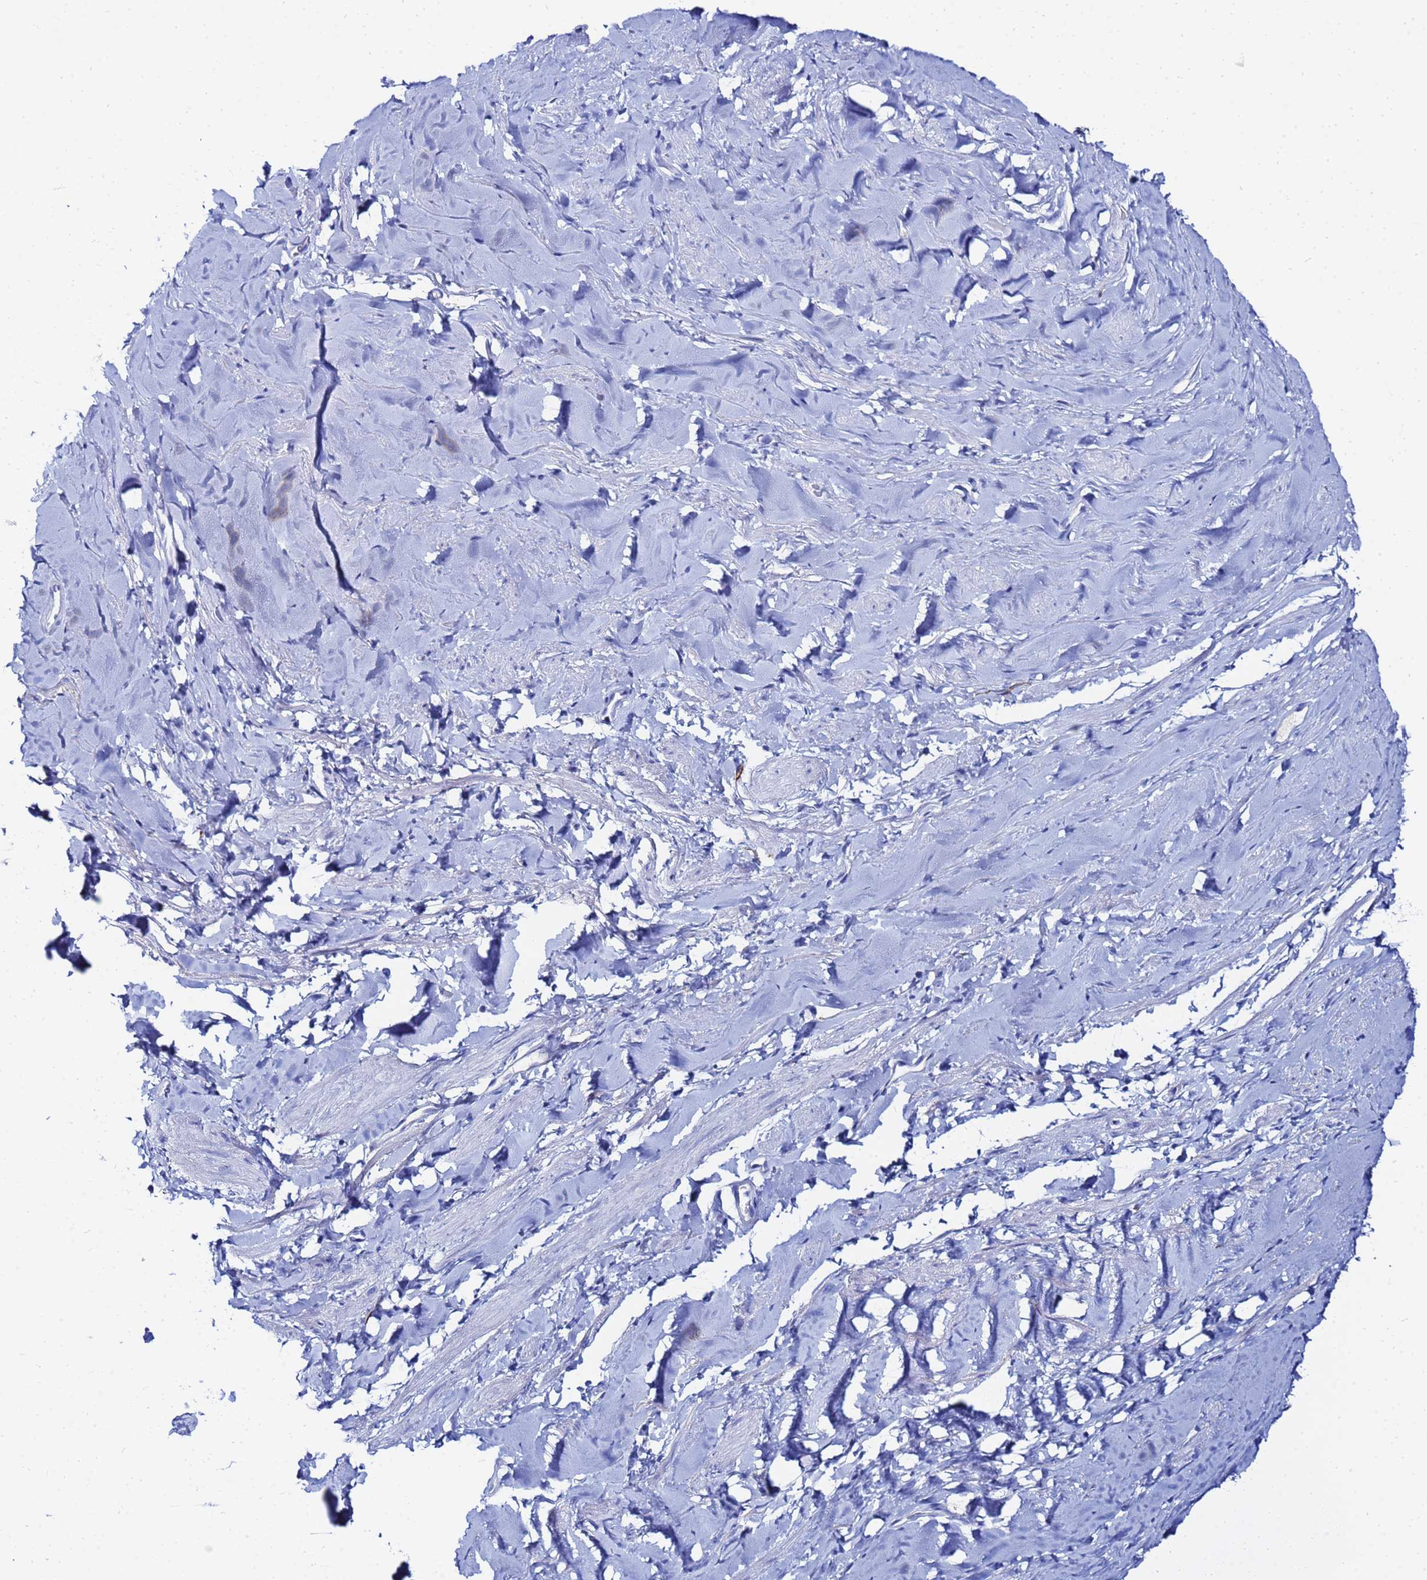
{"staining": {"intensity": "negative", "quantity": "none", "location": "none"}, "tissue": "smooth muscle", "cell_type": "Smooth muscle cells", "image_type": "normal", "snomed": [{"axis": "morphology", "description": "Normal tissue, NOS"}, {"axis": "topography", "description": "Smooth muscle"}, {"axis": "topography", "description": "Peripheral nerve tissue"}], "caption": "Immunohistochemistry image of unremarkable human smooth muscle stained for a protein (brown), which shows no positivity in smooth muscle cells.", "gene": "AQP12A", "patient": {"sex": "male", "age": 69}}